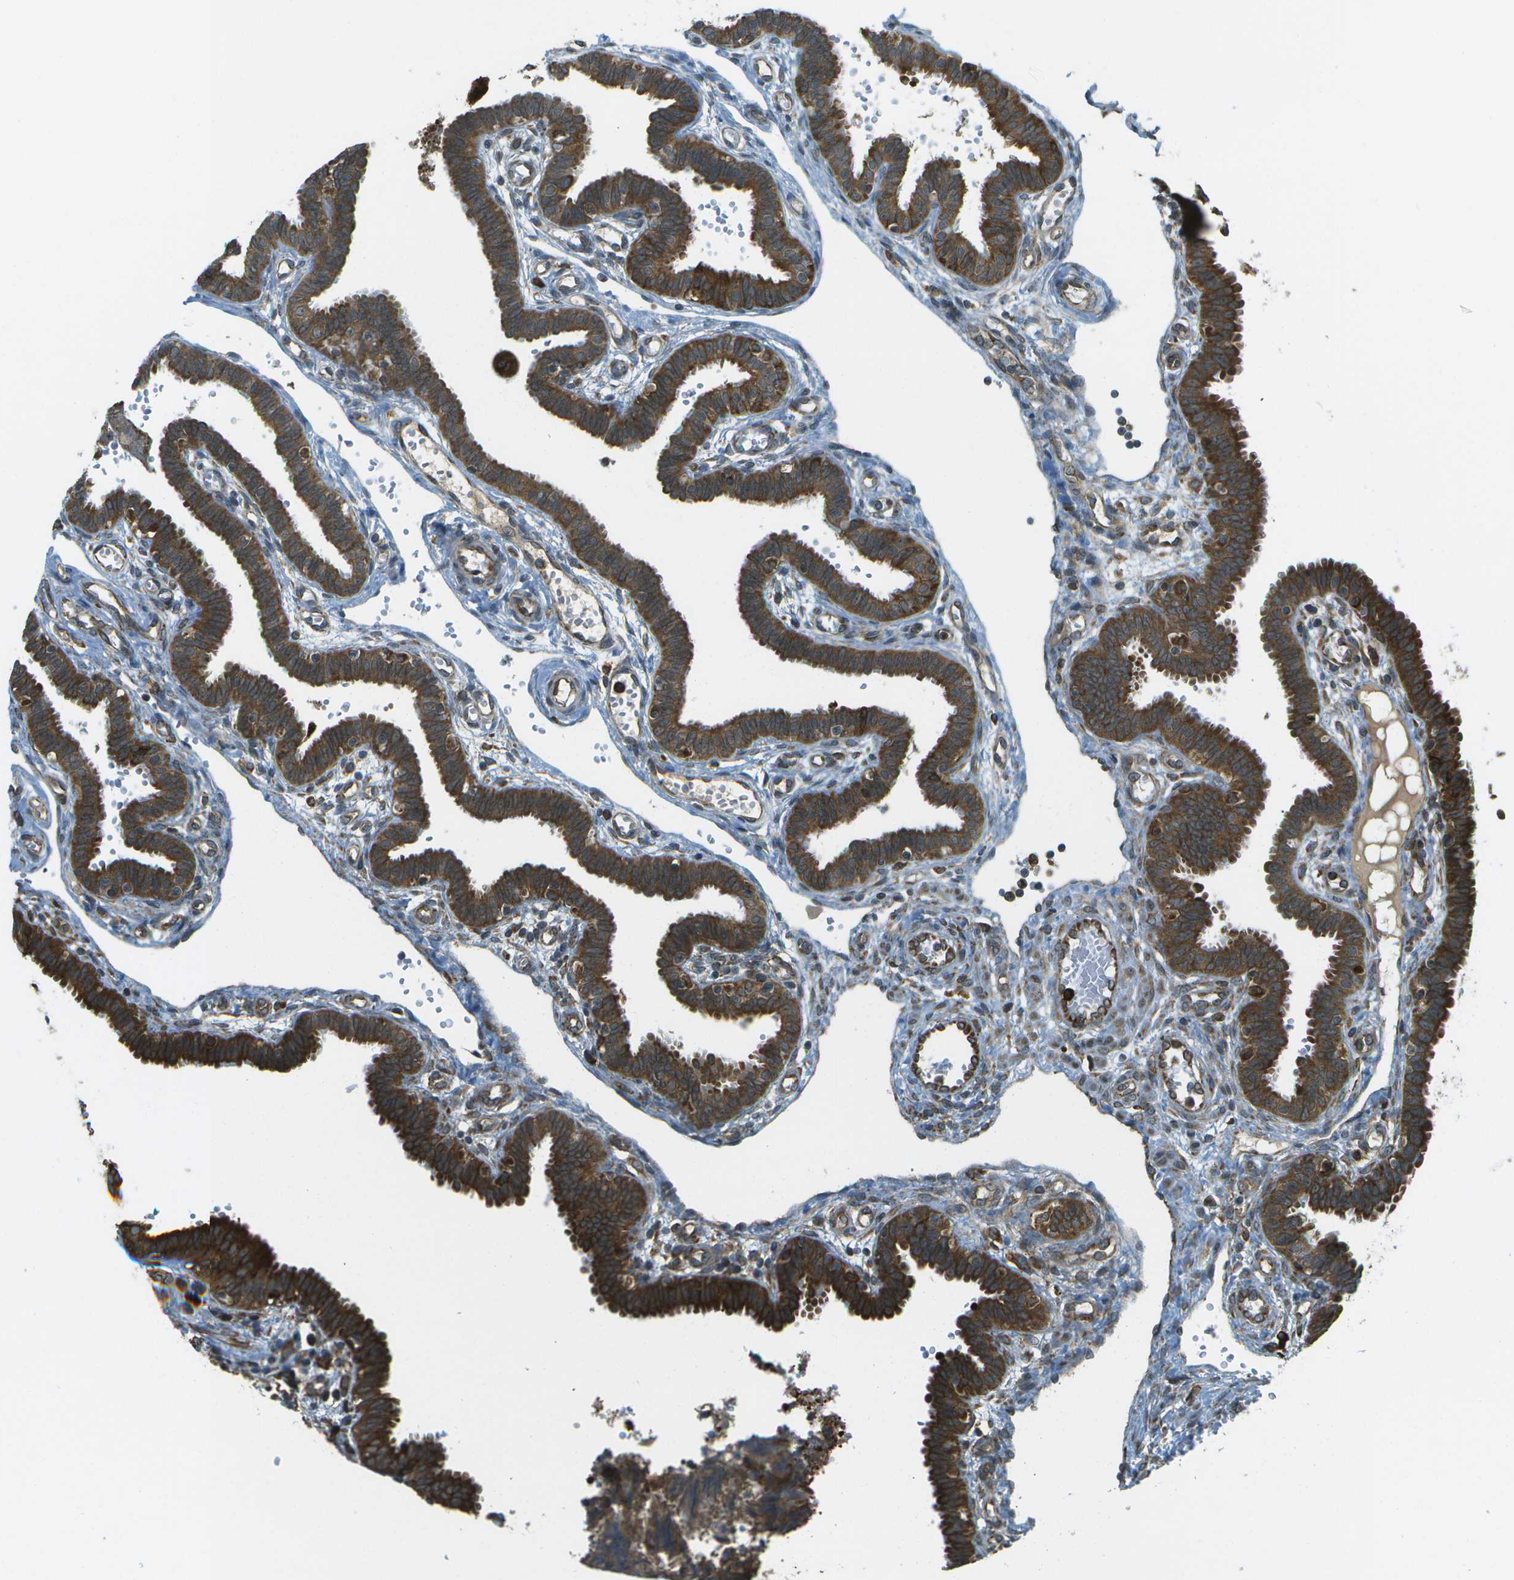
{"staining": {"intensity": "strong", "quantity": ">75%", "location": "cytoplasmic/membranous"}, "tissue": "fallopian tube", "cell_type": "Glandular cells", "image_type": "normal", "snomed": [{"axis": "morphology", "description": "Normal tissue, NOS"}, {"axis": "topography", "description": "Fallopian tube"}, {"axis": "topography", "description": "Placenta"}], "caption": "Immunohistochemical staining of unremarkable fallopian tube exhibits strong cytoplasmic/membranous protein positivity in about >75% of glandular cells.", "gene": "USP30", "patient": {"sex": "female", "age": 32}}